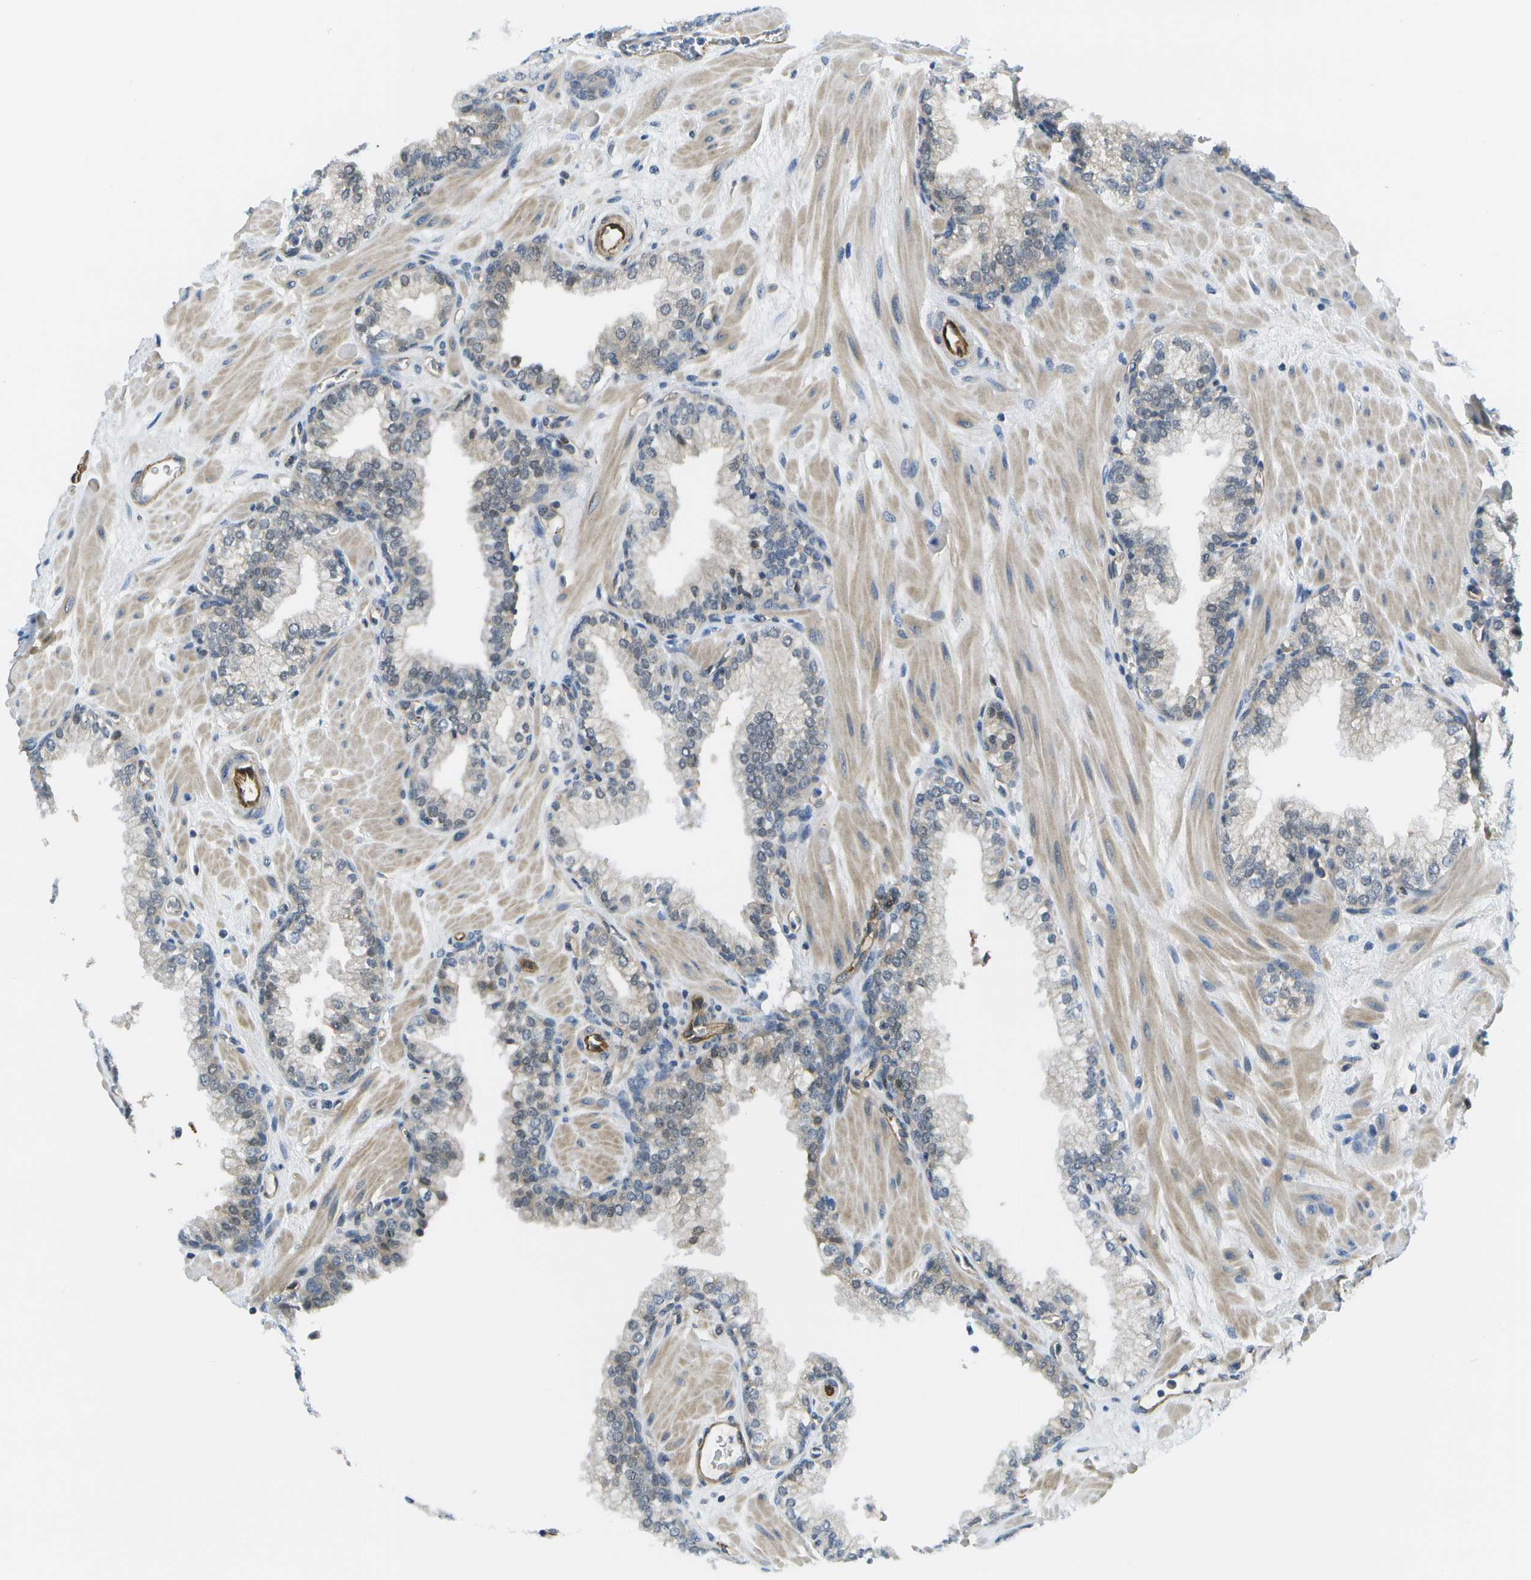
{"staining": {"intensity": "weak", "quantity": "<25%", "location": "cytoplasmic/membranous"}, "tissue": "prostate", "cell_type": "Glandular cells", "image_type": "normal", "snomed": [{"axis": "morphology", "description": "Normal tissue, NOS"}, {"axis": "morphology", "description": "Urothelial carcinoma, Low grade"}, {"axis": "topography", "description": "Urinary bladder"}, {"axis": "topography", "description": "Prostate"}], "caption": "There is no significant staining in glandular cells of prostate. (IHC, brightfield microscopy, high magnification).", "gene": "KIAA0040", "patient": {"sex": "male", "age": 60}}